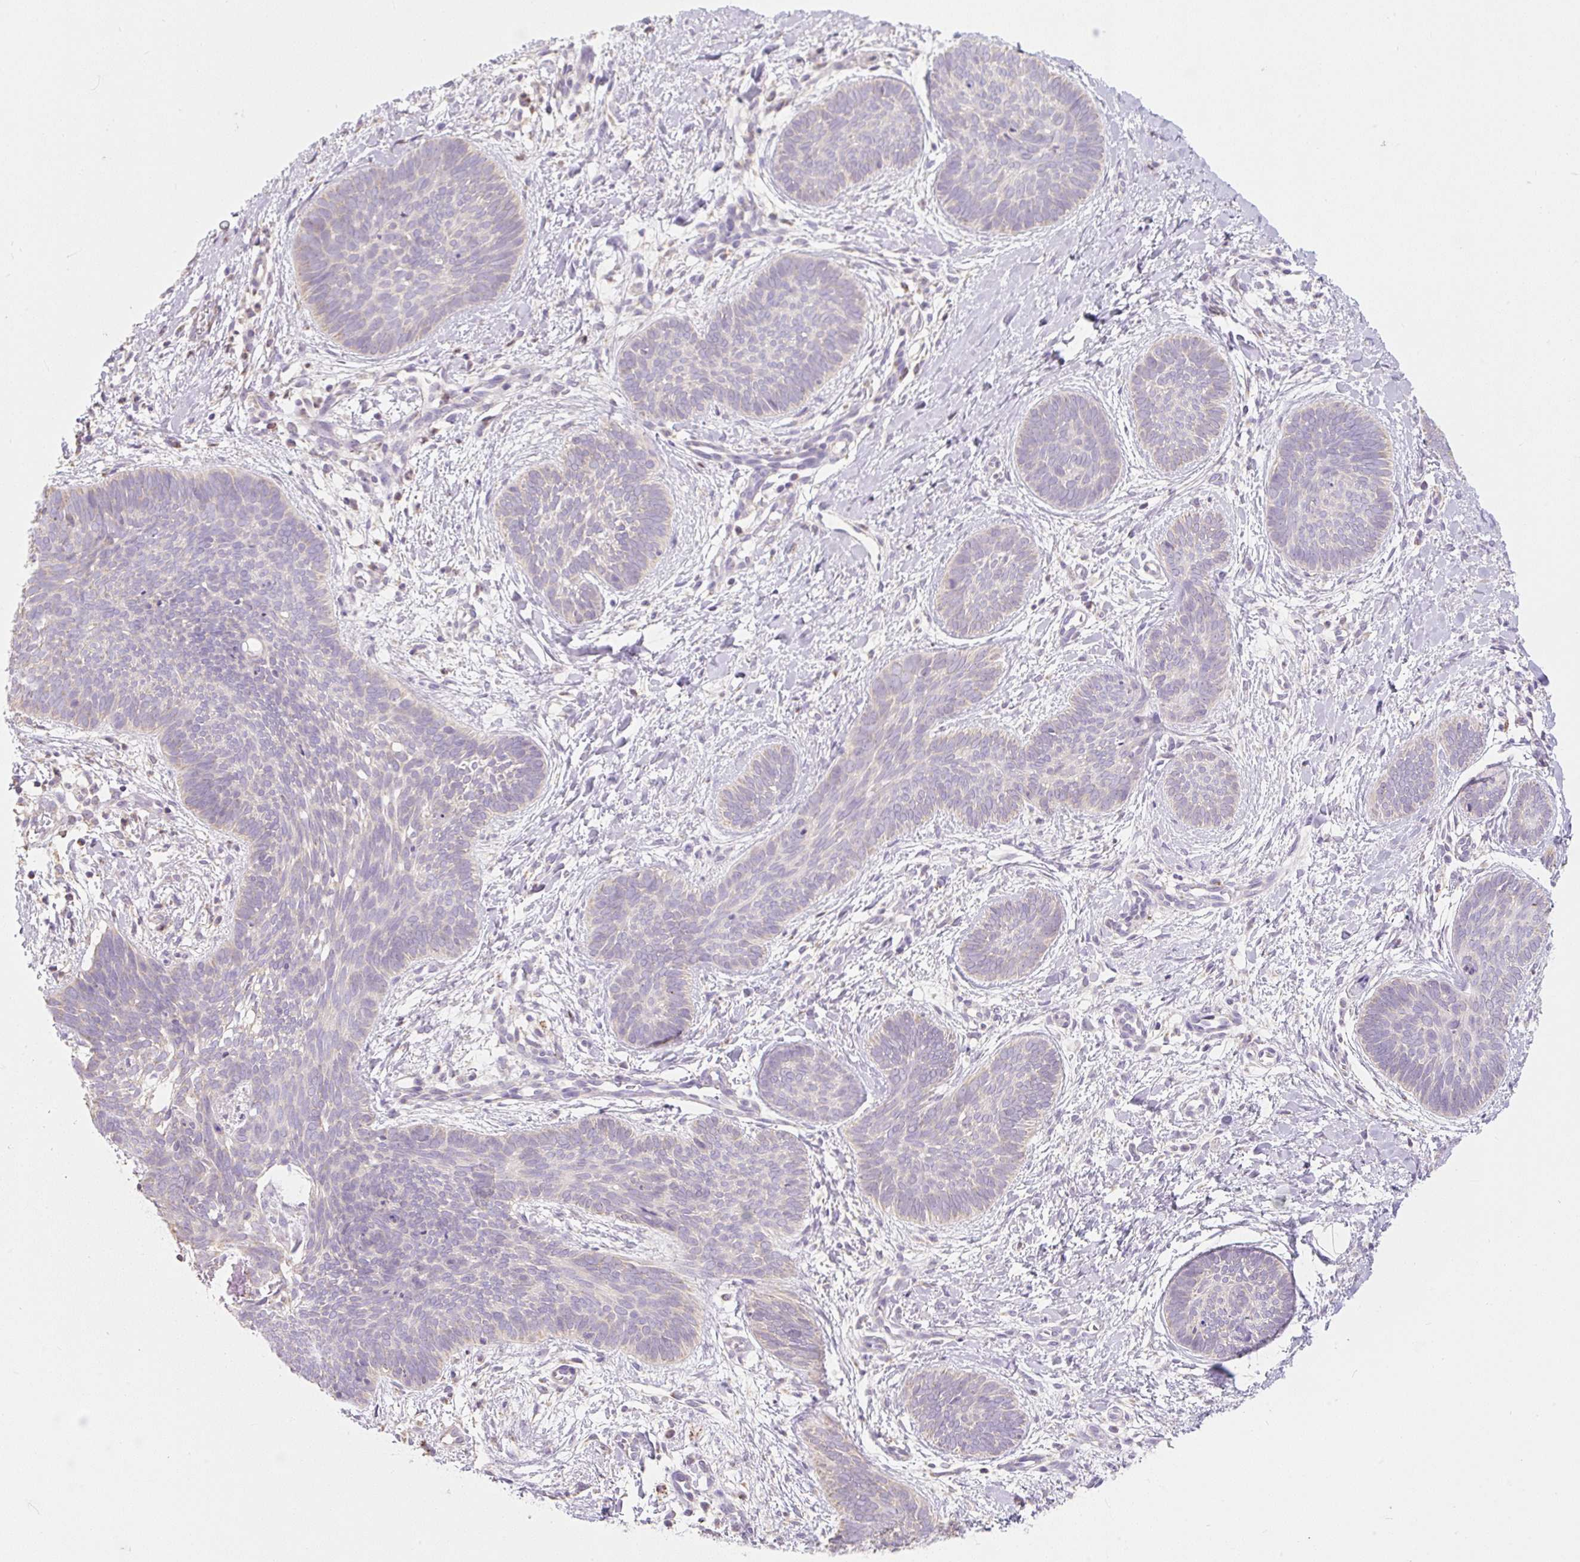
{"staining": {"intensity": "negative", "quantity": "none", "location": "none"}, "tissue": "skin cancer", "cell_type": "Tumor cells", "image_type": "cancer", "snomed": [{"axis": "morphology", "description": "Basal cell carcinoma"}, {"axis": "topography", "description": "Skin"}], "caption": "Human skin basal cell carcinoma stained for a protein using immunohistochemistry (IHC) shows no expression in tumor cells.", "gene": "DHX35", "patient": {"sex": "female", "age": 81}}